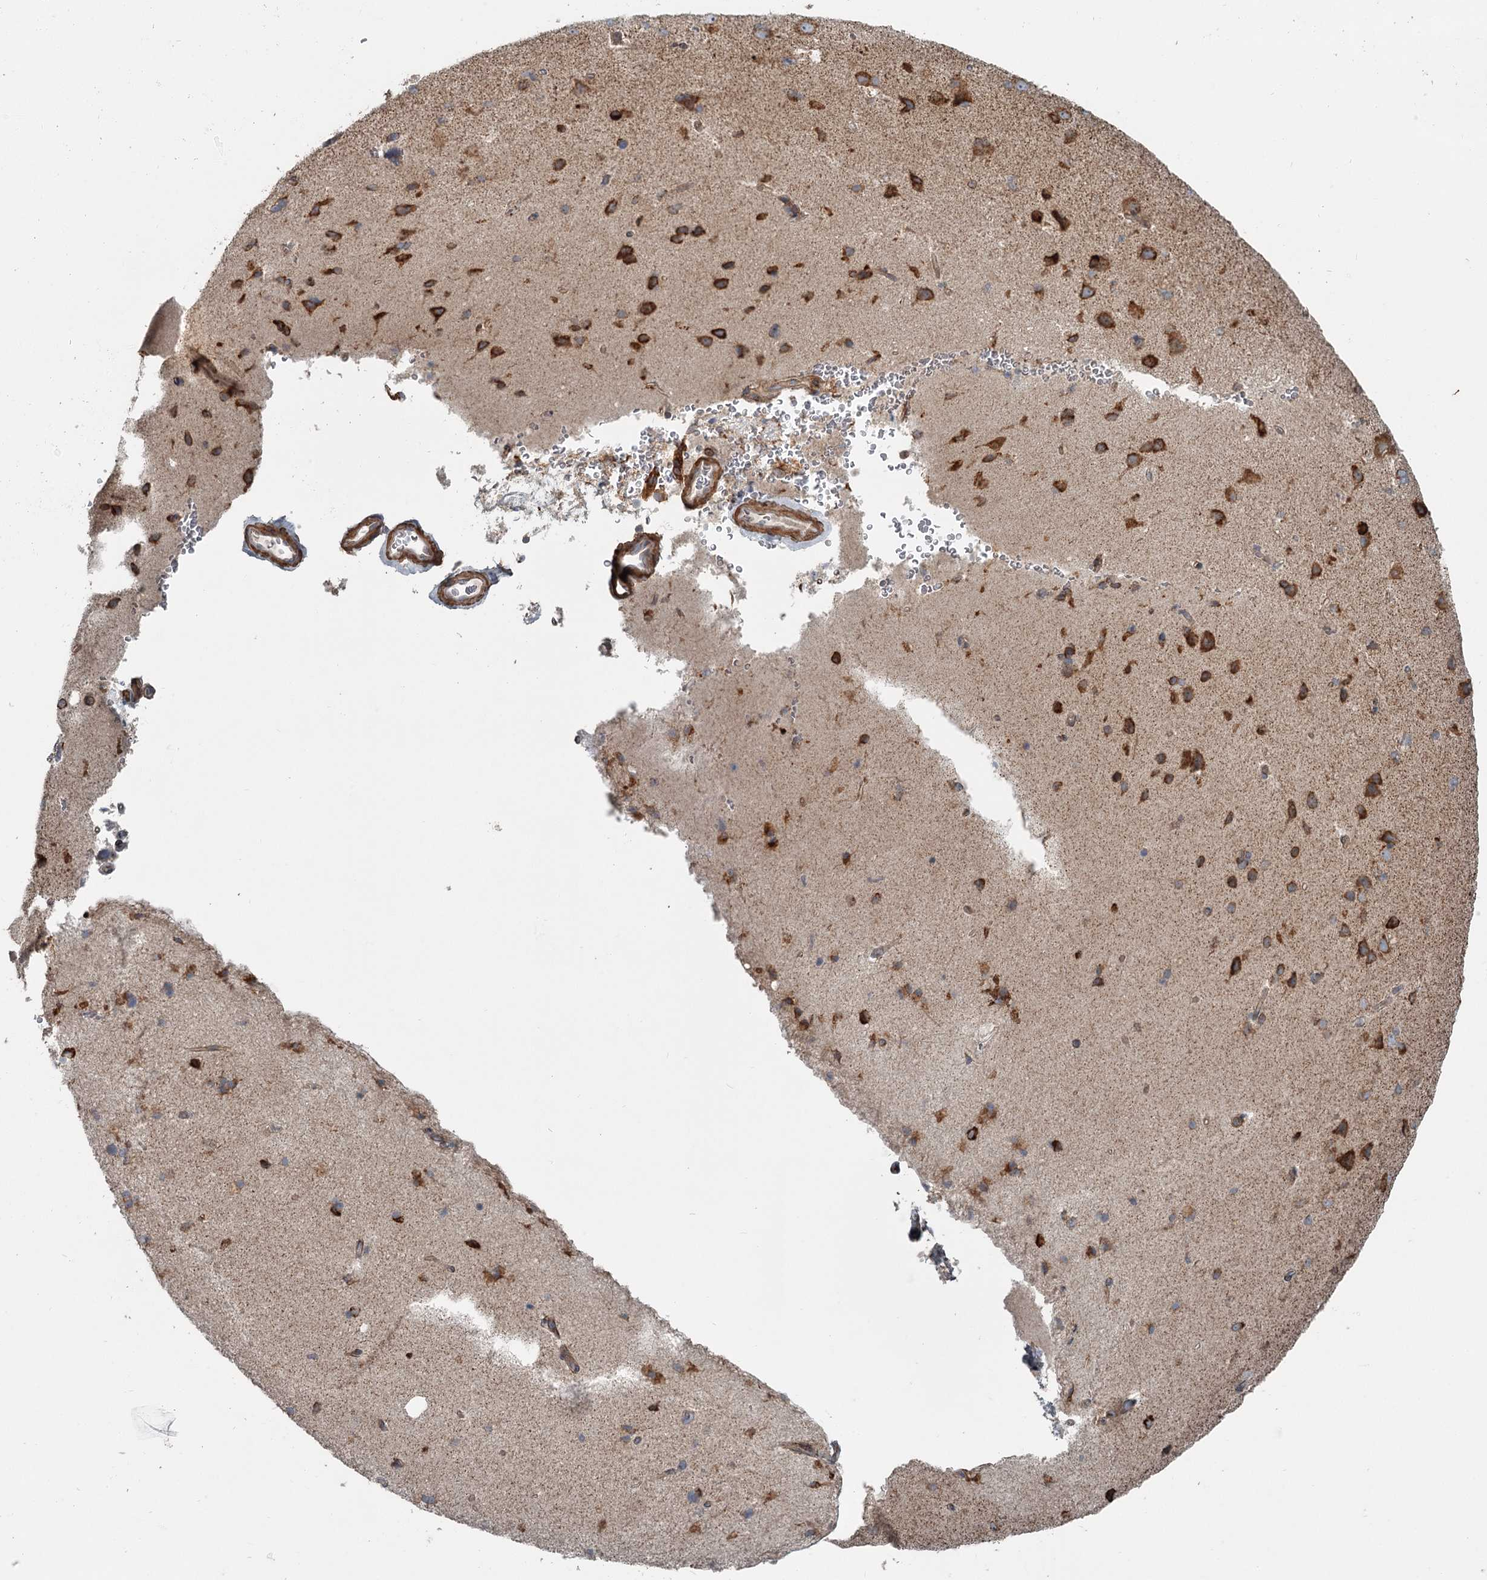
{"staining": {"intensity": "moderate", "quantity": ">75%", "location": "cytoplasmic/membranous"}, "tissue": "cerebral cortex", "cell_type": "Endothelial cells", "image_type": "normal", "snomed": [{"axis": "morphology", "description": "Normal tissue, NOS"}, {"axis": "topography", "description": "Cerebral cortex"}], "caption": "An image of cerebral cortex stained for a protein exhibits moderate cytoplasmic/membranous brown staining in endothelial cells.", "gene": "RASSF8", "patient": {"sex": "male", "age": 62}}